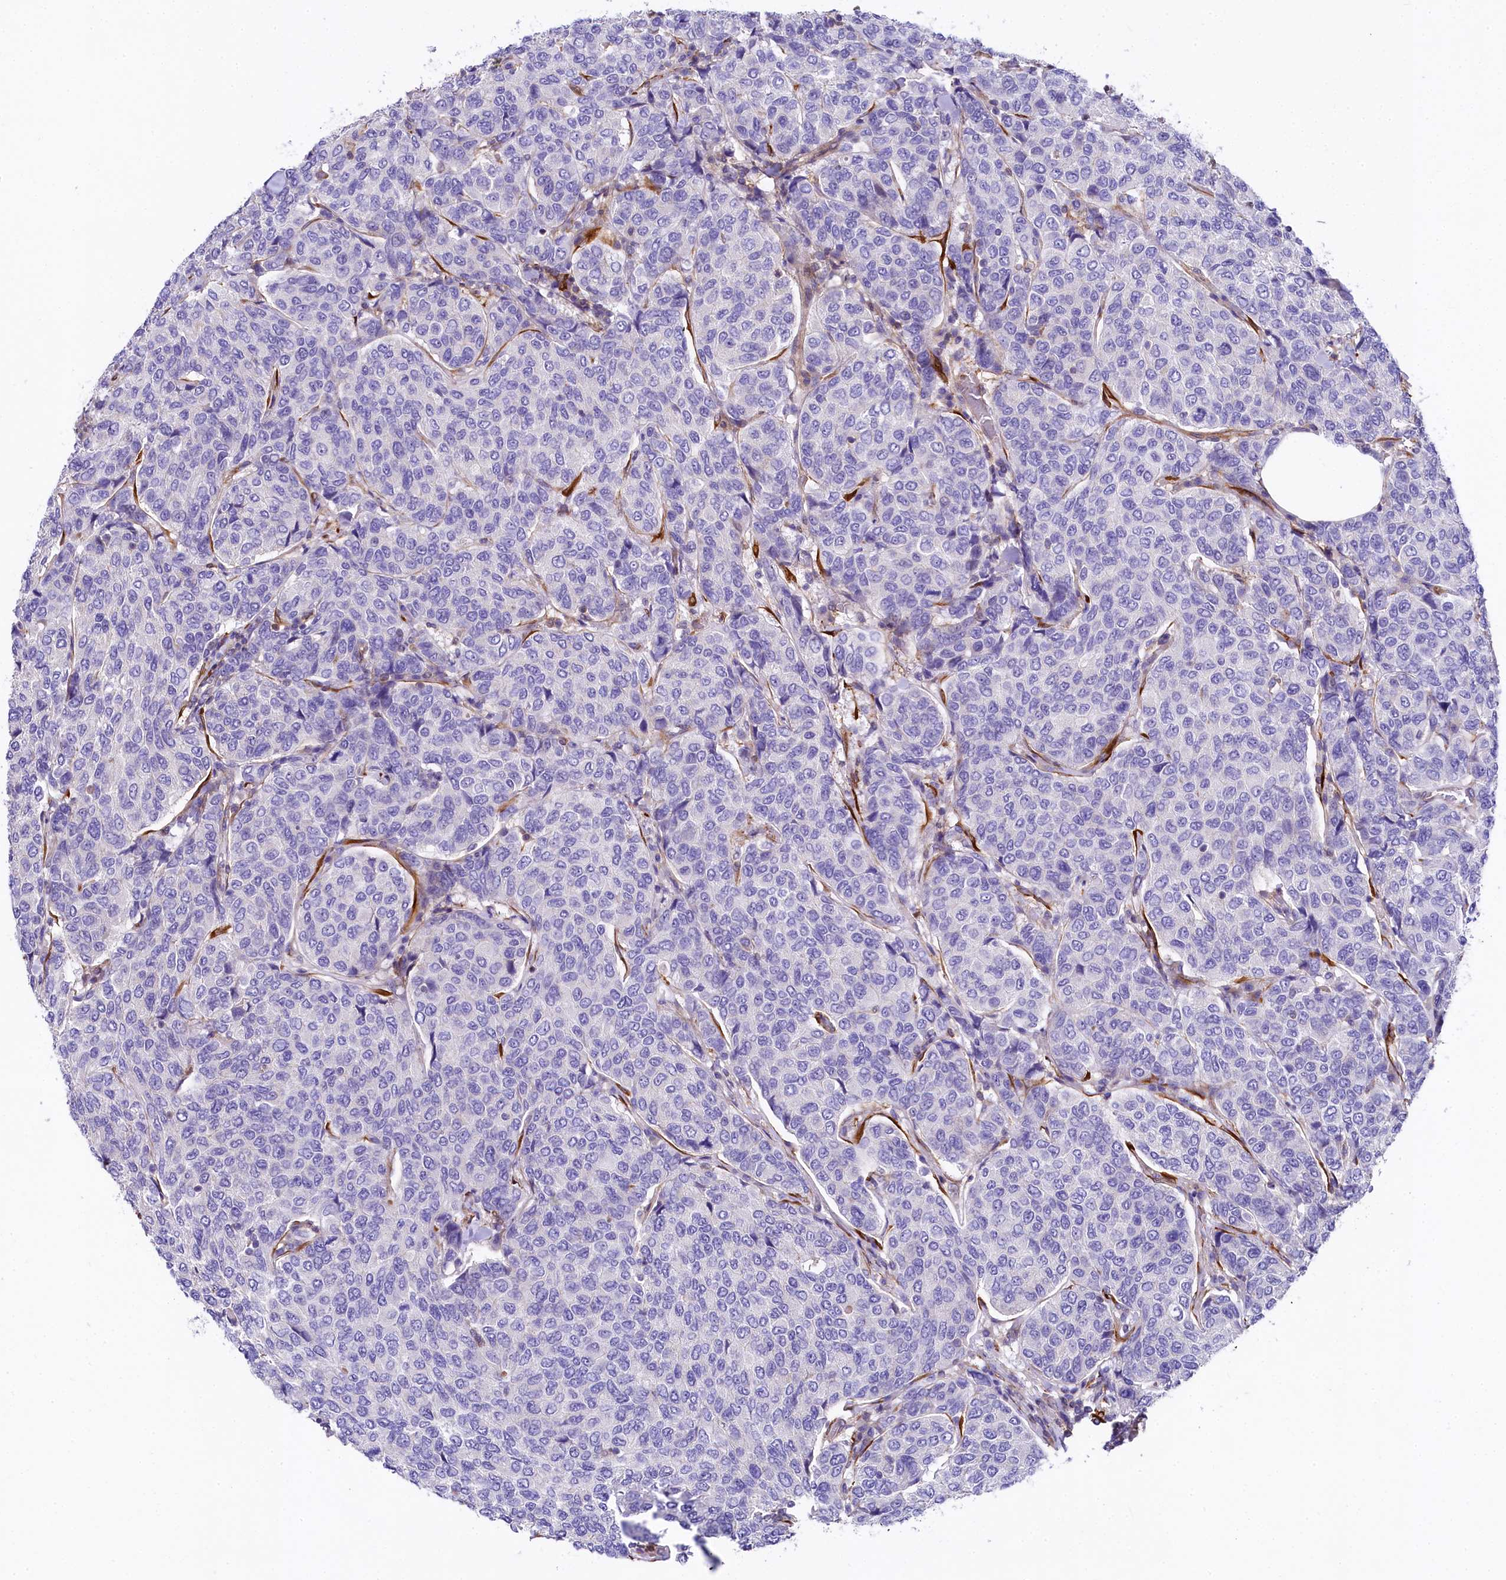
{"staining": {"intensity": "negative", "quantity": "none", "location": "none"}, "tissue": "breast cancer", "cell_type": "Tumor cells", "image_type": "cancer", "snomed": [{"axis": "morphology", "description": "Duct carcinoma"}, {"axis": "topography", "description": "Breast"}], "caption": "This is a image of immunohistochemistry (IHC) staining of breast cancer, which shows no expression in tumor cells. (Immunohistochemistry (ihc), brightfield microscopy, high magnification).", "gene": "FCHSD2", "patient": {"sex": "female", "age": 55}}